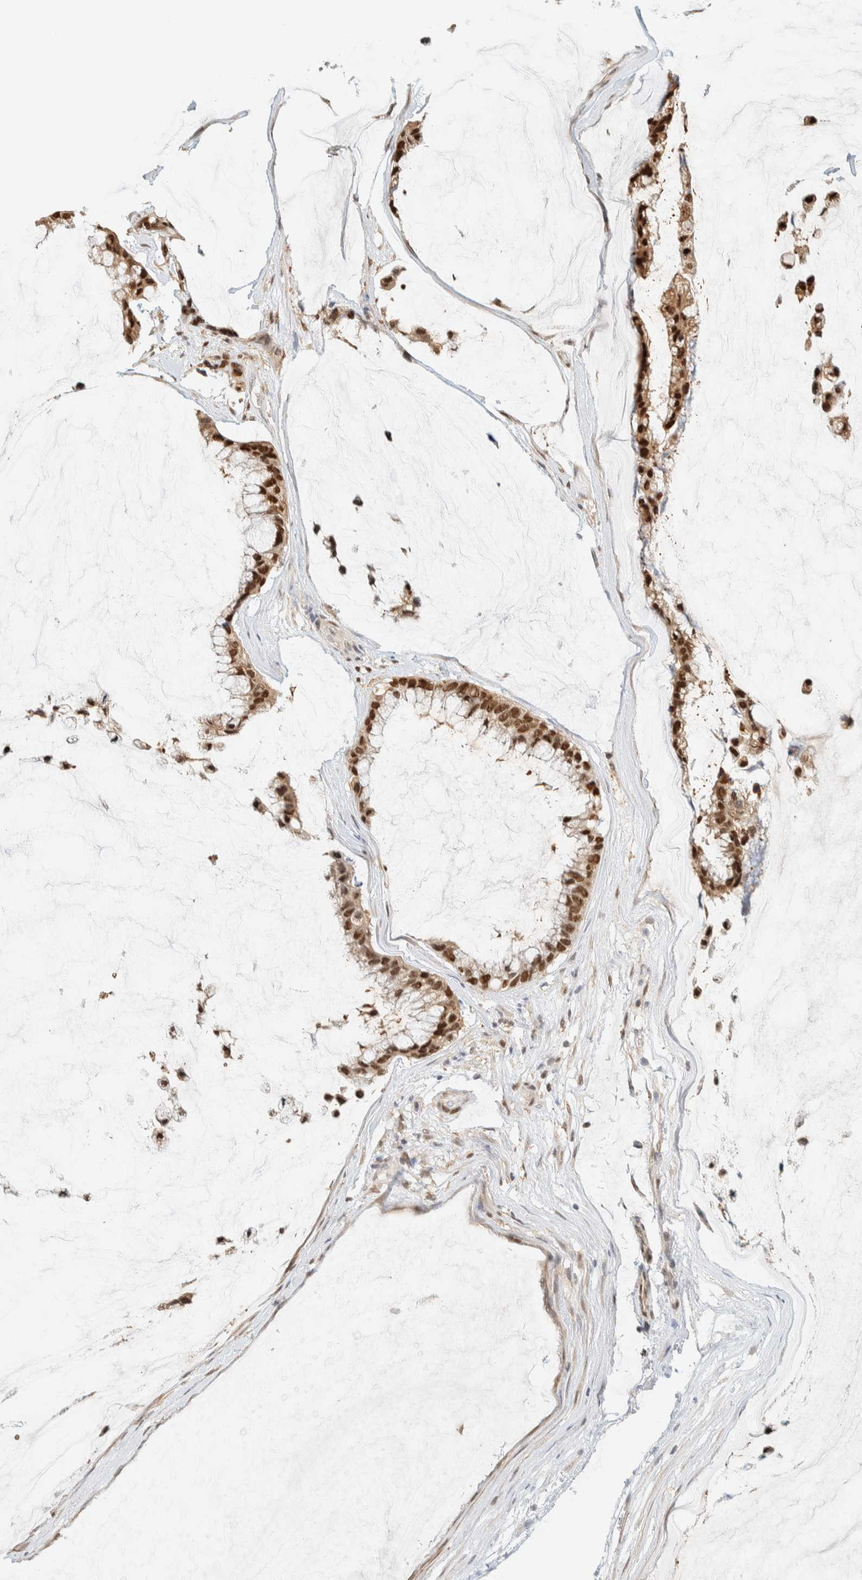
{"staining": {"intensity": "strong", "quantity": ">75%", "location": "nuclear"}, "tissue": "ovarian cancer", "cell_type": "Tumor cells", "image_type": "cancer", "snomed": [{"axis": "morphology", "description": "Cystadenocarcinoma, mucinous, NOS"}, {"axis": "topography", "description": "Ovary"}], "caption": "Ovarian mucinous cystadenocarcinoma stained for a protein (brown) displays strong nuclear positive positivity in approximately >75% of tumor cells.", "gene": "ZBTB37", "patient": {"sex": "female", "age": 39}}